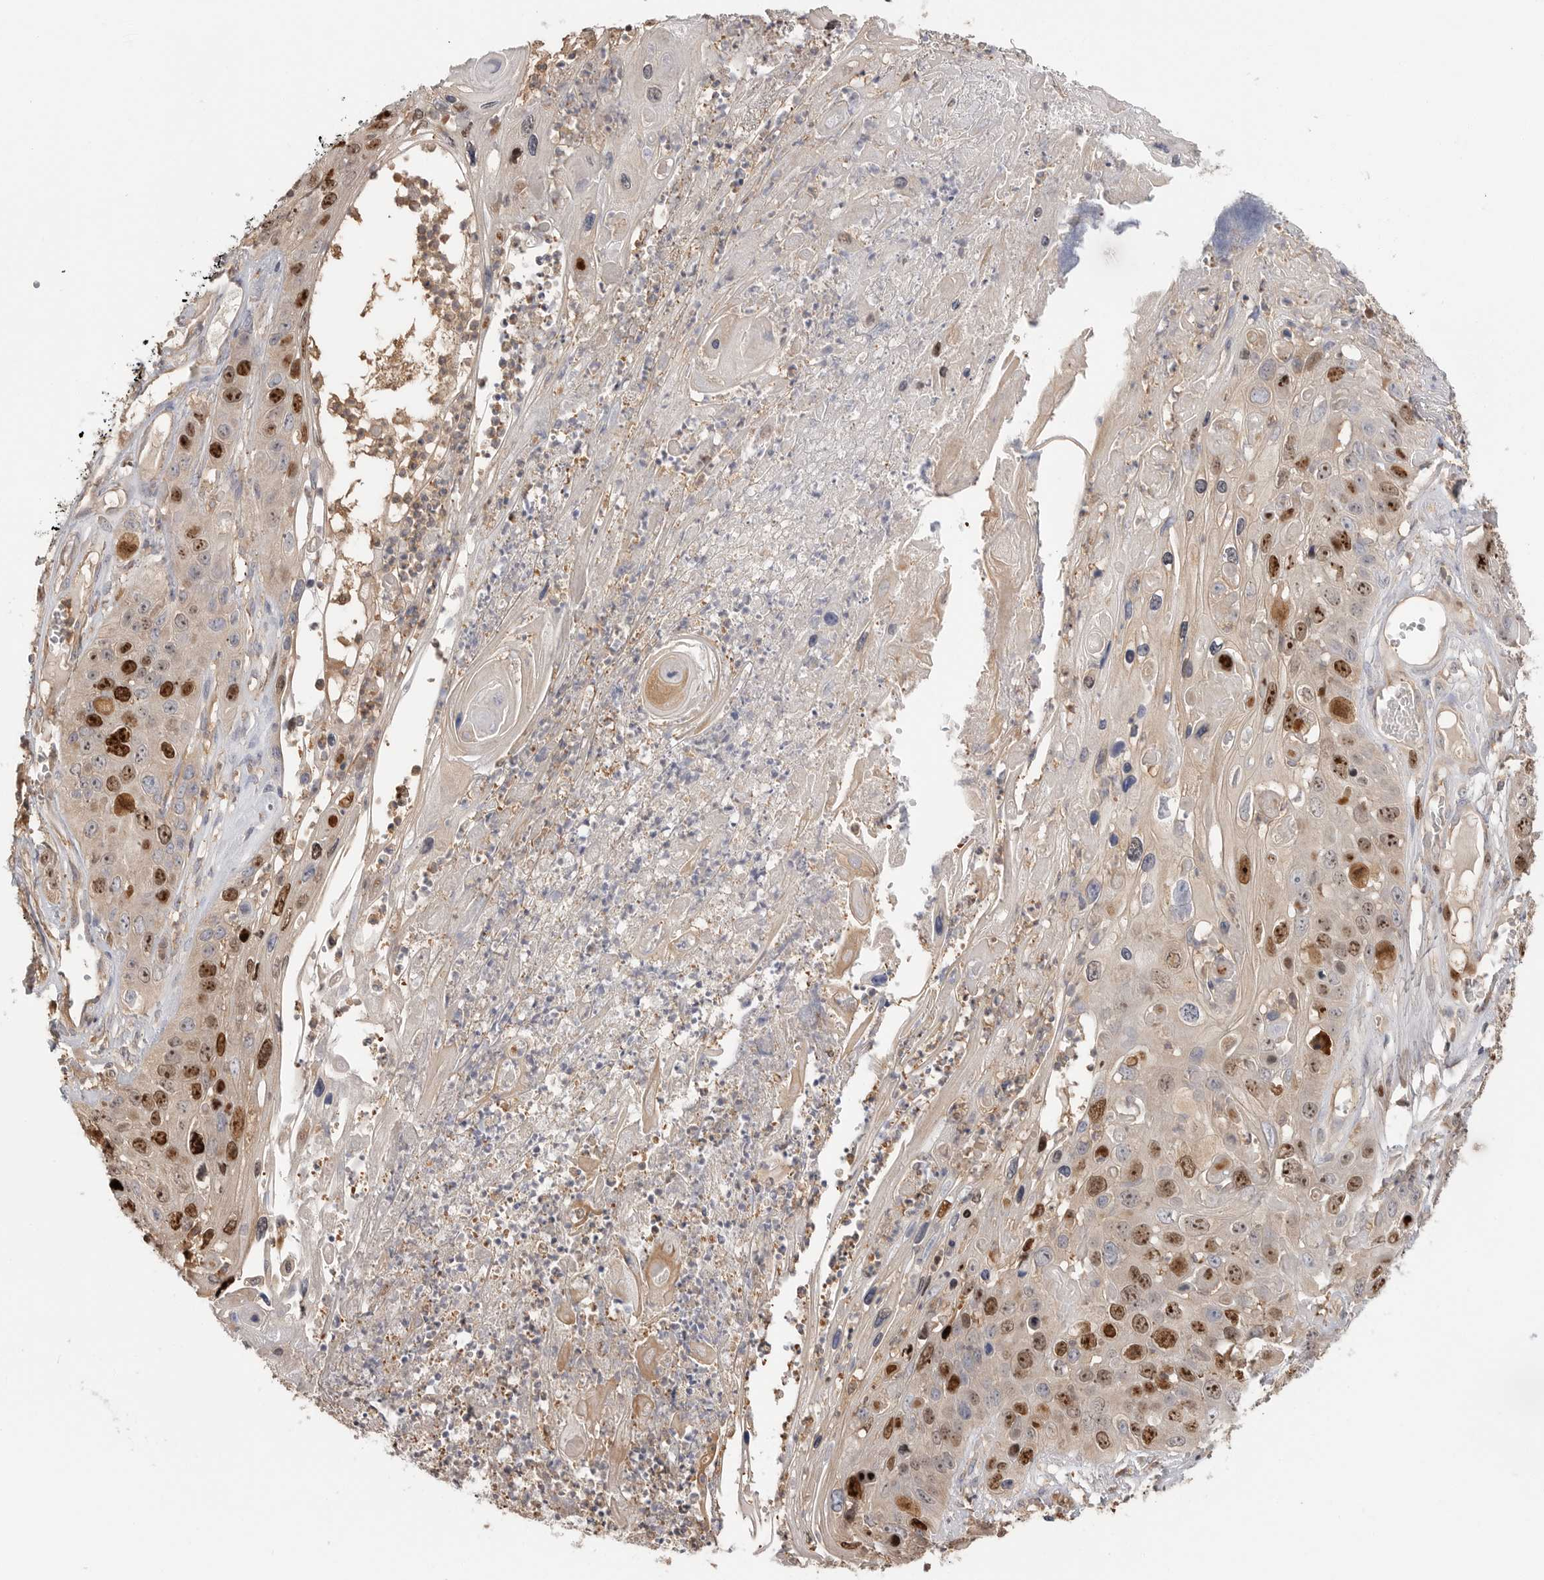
{"staining": {"intensity": "strong", "quantity": "25%-75%", "location": "nuclear"}, "tissue": "skin cancer", "cell_type": "Tumor cells", "image_type": "cancer", "snomed": [{"axis": "morphology", "description": "Squamous cell carcinoma, NOS"}, {"axis": "topography", "description": "Skin"}], "caption": "Immunohistochemistry staining of skin cancer (squamous cell carcinoma), which demonstrates high levels of strong nuclear expression in about 25%-75% of tumor cells indicating strong nuclear protein positivity. The staining was performed using DAB (brown) for protein detection and nuclei were counterstained in hematoxylin (blue).", "gene": "TOP2A", "patient": {"sex": "male", "age": 55}}